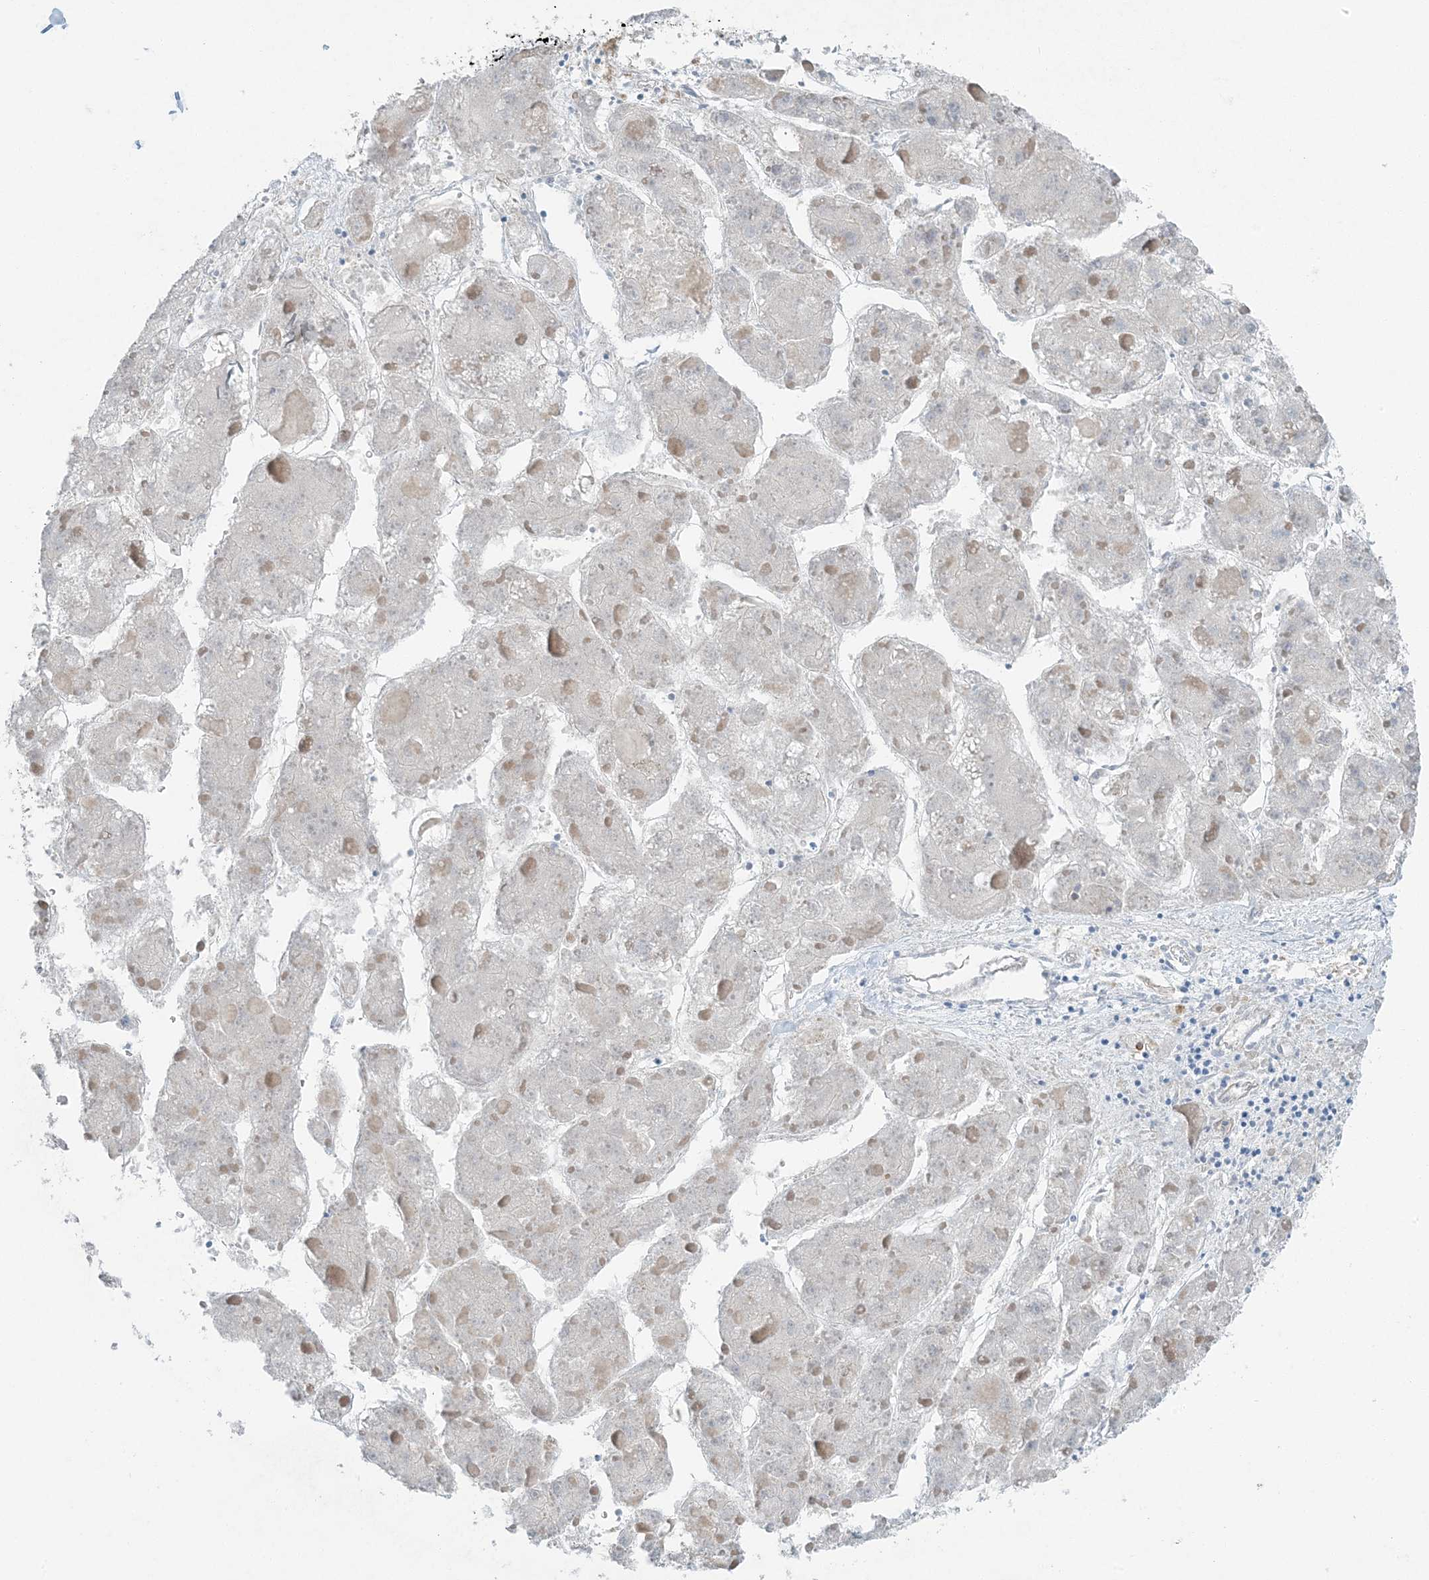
{"staining": {"intensity": "negative", "quantity": "none", "location": "none"}, "tissue": "liver cancer", "cell_type": "Tumor cells", "image_type": "cancer", "snomed": [{"axis": "morphology", "description": "Carcinoma, Hepatocellular, NOS"}, {"axis": "topography", "description": "Liver"}], "caption": "Protein analysis of liver cancer (hepatocellular carcinoma) shows no significant staining in tumor cells.", "gene": "PGM5", "patient": {"sex": "female", "age": 73}}